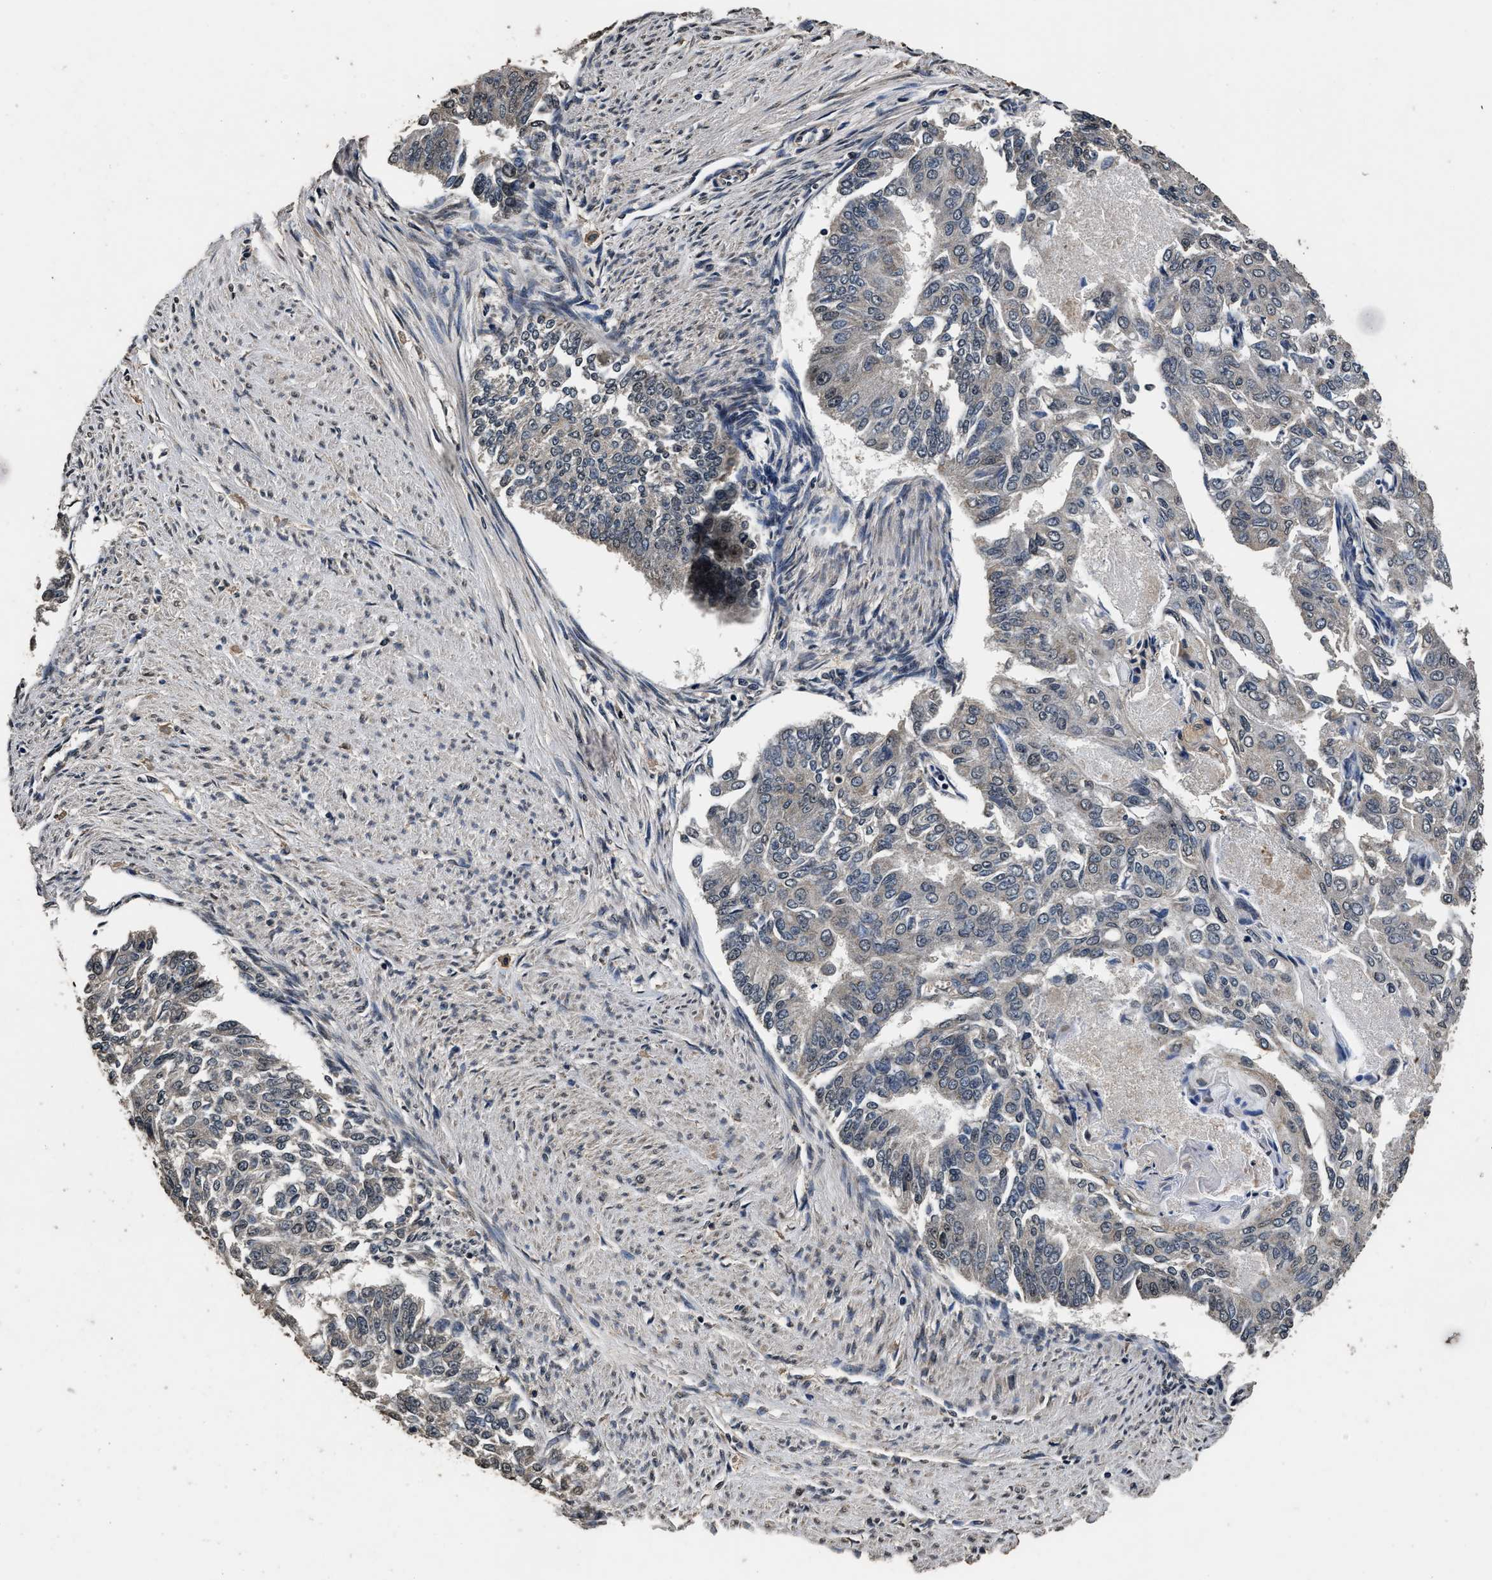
{"staining": {"intensity": "negative", "quantity": "none", "location": "none"}, "tissue": "endometrial cancer", "cell_type": "Tumor cells", "image_type": "cancer", "snomed": [{"axis": "morphology", "description": "Adenocarcinoma, NOS"}, {"axis": "topography", "description": "Endometrium"}], "caption": "A micrograph of adenocarcinoma (endometrial) stained for a protein demonstrates no brown staining in tumor cells.", "gene": "CSTF1", "patient": {"sex": "female", "age": 32}}